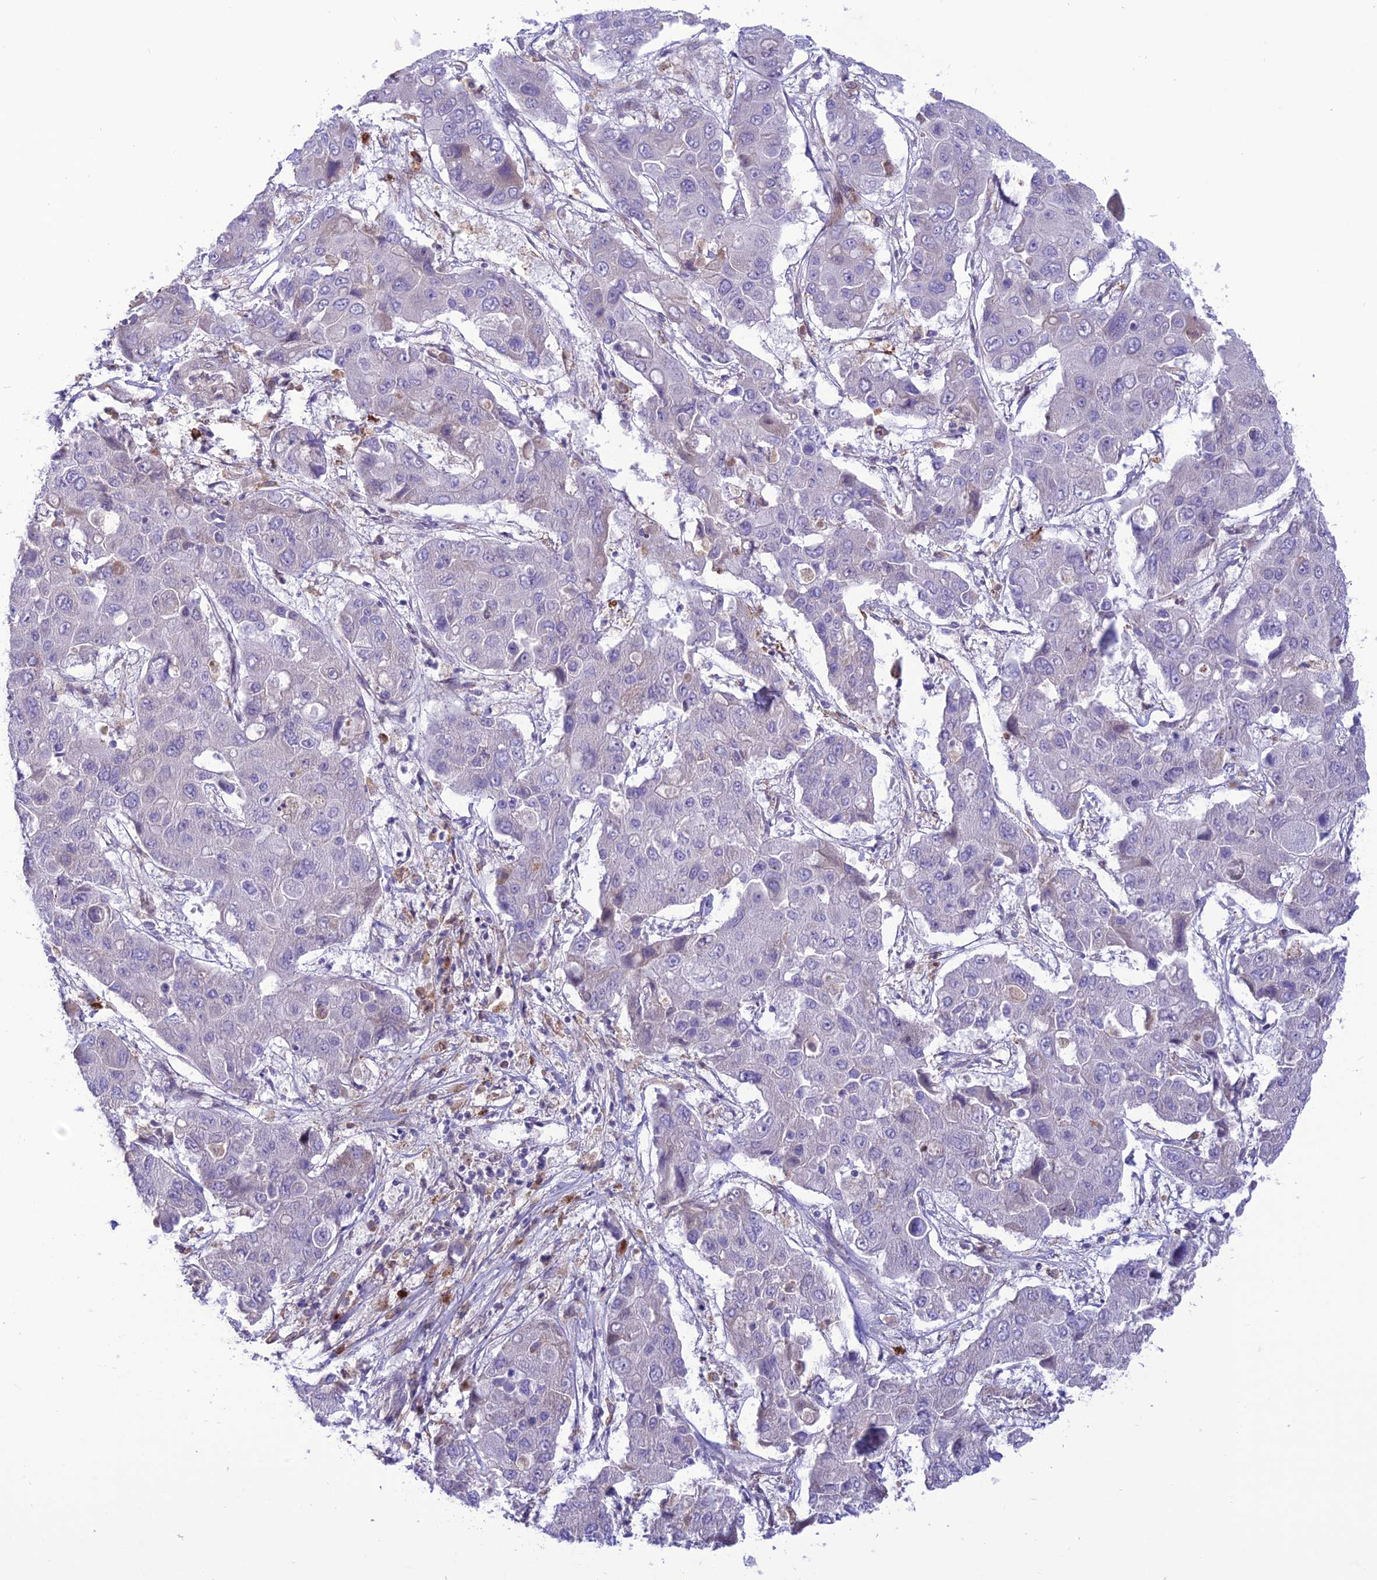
{"staining": {"intensity": "negative", "quantity": "none", "location": "none"}, "tissue": "liver cancer", "cell_type": "Tumor cells", "image_type": "cancer", "snomed": [{"axis": "morphology", "description": "Cholangiocarcinoma"}, {"axis": "topography", "description": "Liver"}], "caption": "Immunohistochemical staining of liver cholangiocarcinoma shows no significant expression in tumor cells.", "gene": "JMY", "patient": {"sex": "male", "age": 67}}